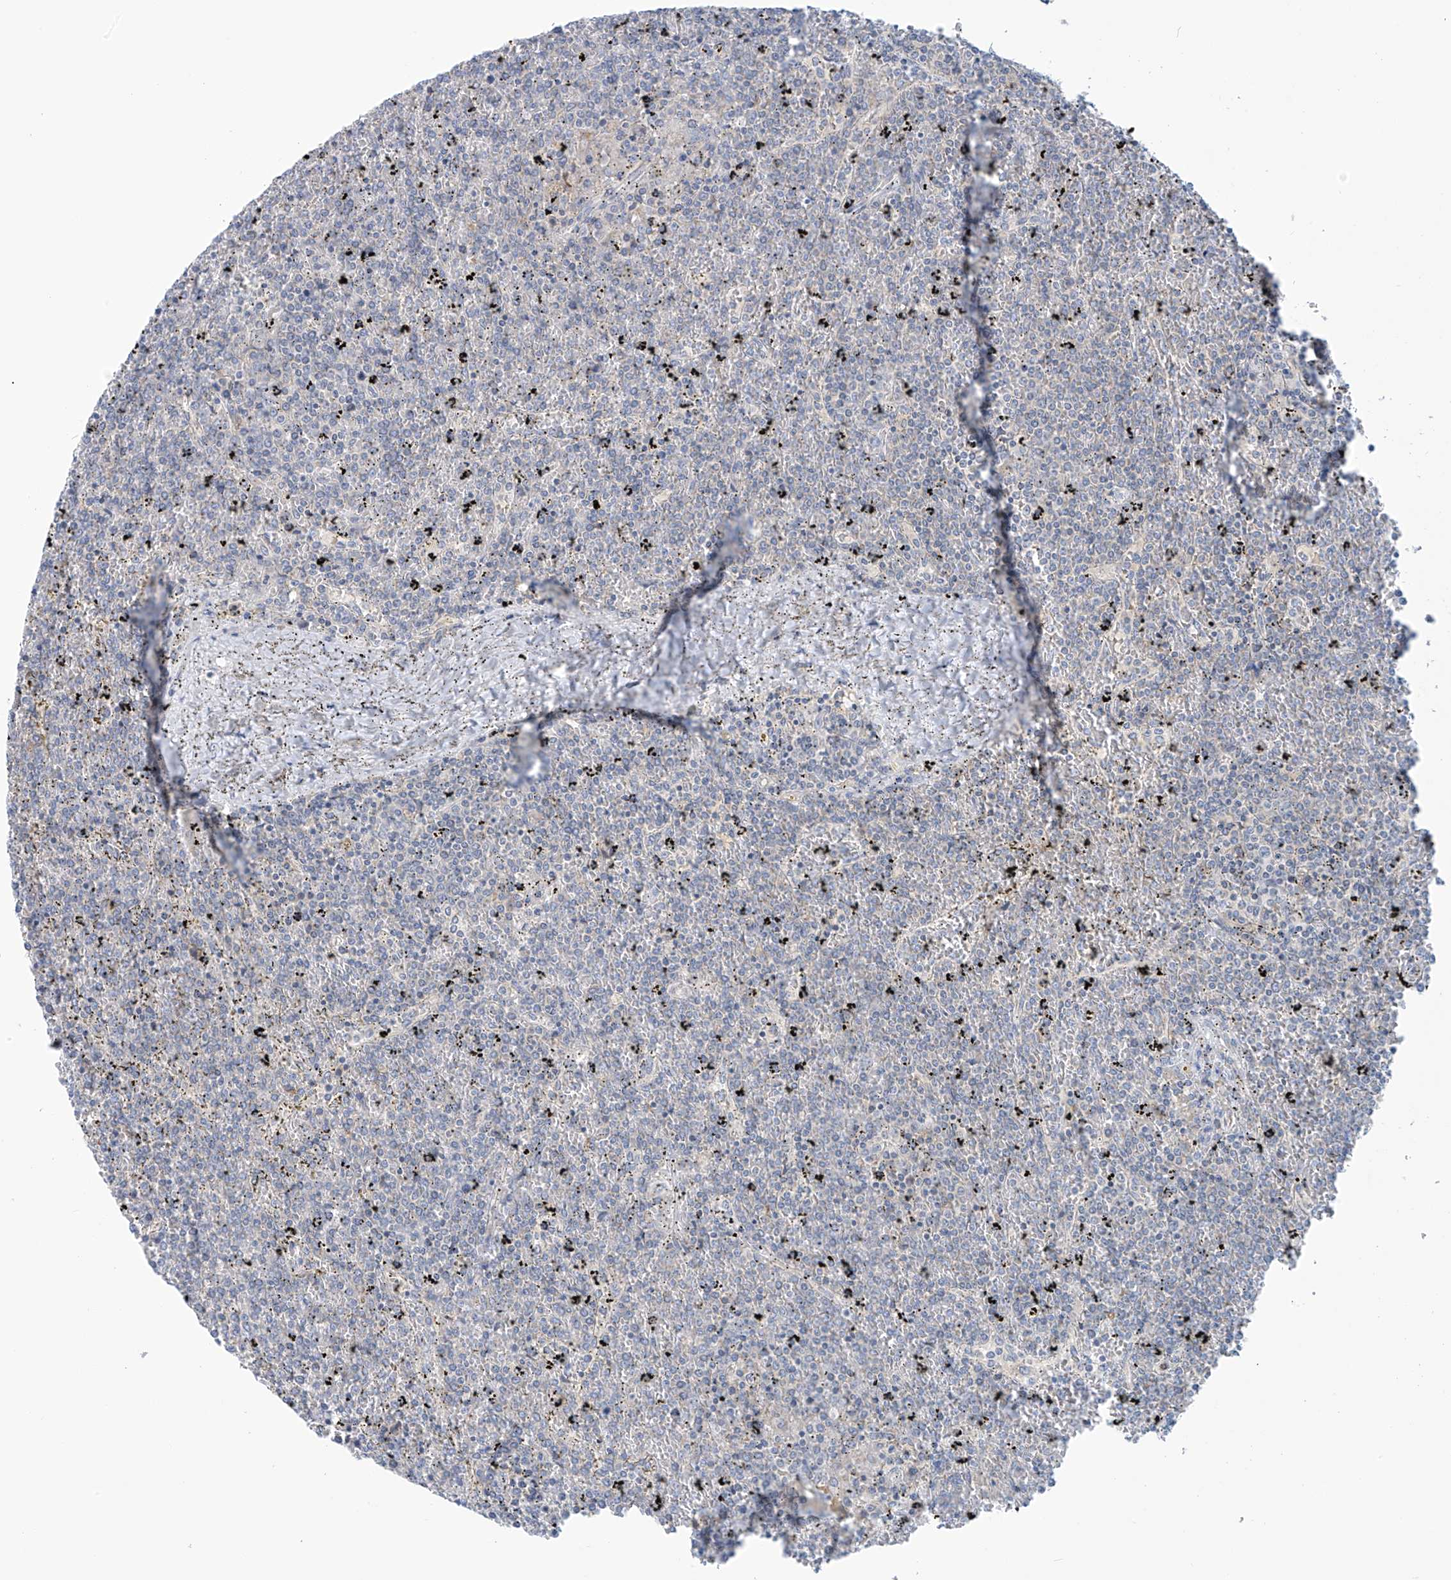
{"staining": {"intensity": "negative", "quantity": "none", "location": "none"}, "tissue": "lymphoma", "cell_type": "Tumor cells", "image_type": "cancer", "snomed": [{"axis": "morphology", "description": "Malignant lymphoma, non-Hodgkin's type, Low grade"}, {"axis": "topography", "description": "Spleen"}], "caption": "Tumor cells show no significant staining in lymphoma.", "gene": "SLC6A12", "patient": {"sex": "female", "age": 19}}